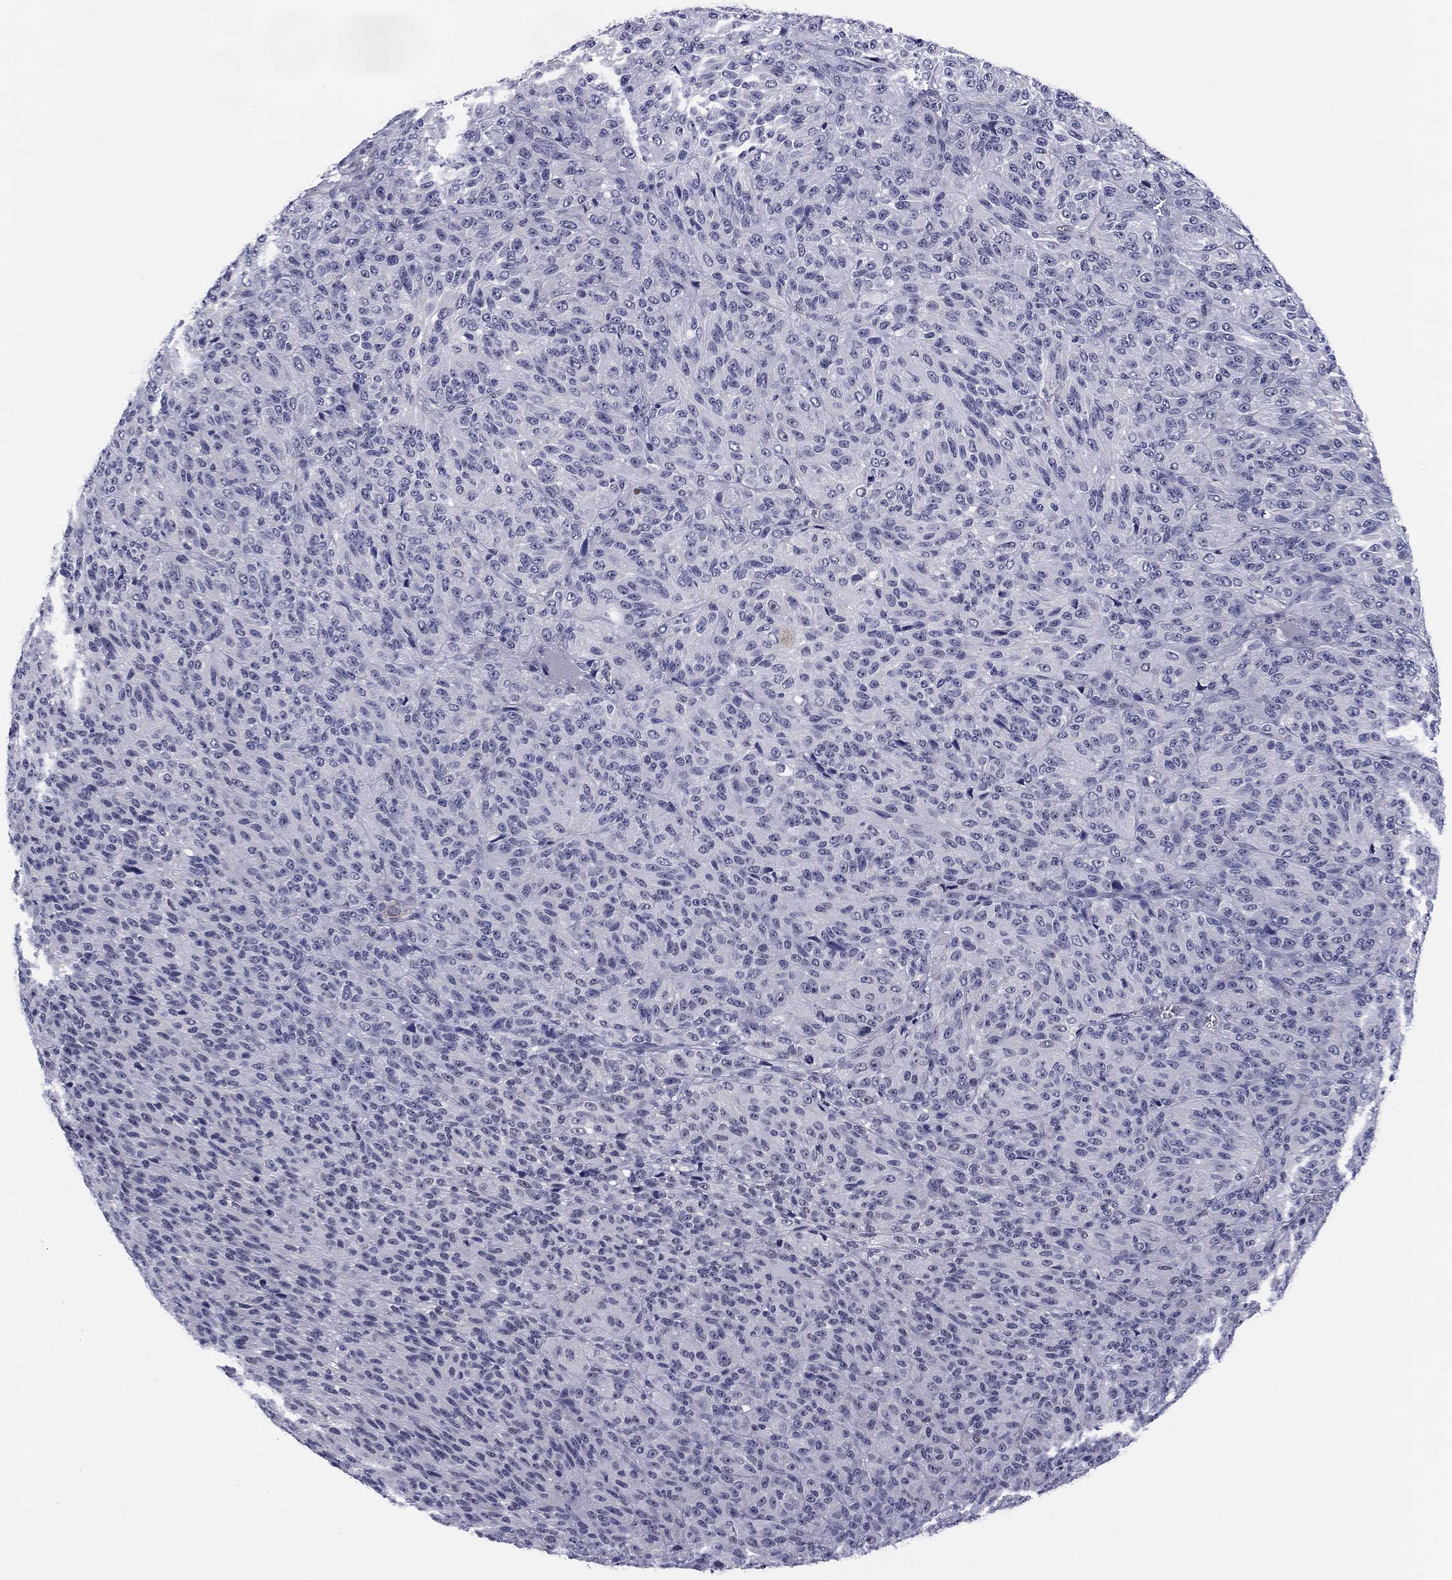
{"staining": {"intensity": "negative", "quantity": "none", "location": "none"}, "tissue": "melanoma", "cell_type": "Tumor cells", "image_type": "cancer", "snomed": [{"axis": "morphology", "description": "Malignant melanoma, Metastatic site"}, {"axis": "topography", "description": "Brain"}], "caption": "IHC of melanoma exhibits no staining in tumor cells. (DAB immunohistochemistry (IHC) with hematoxylin counter stain).", "gene": "TIGD4", "patient": {"sex": "female", "age": 56}}